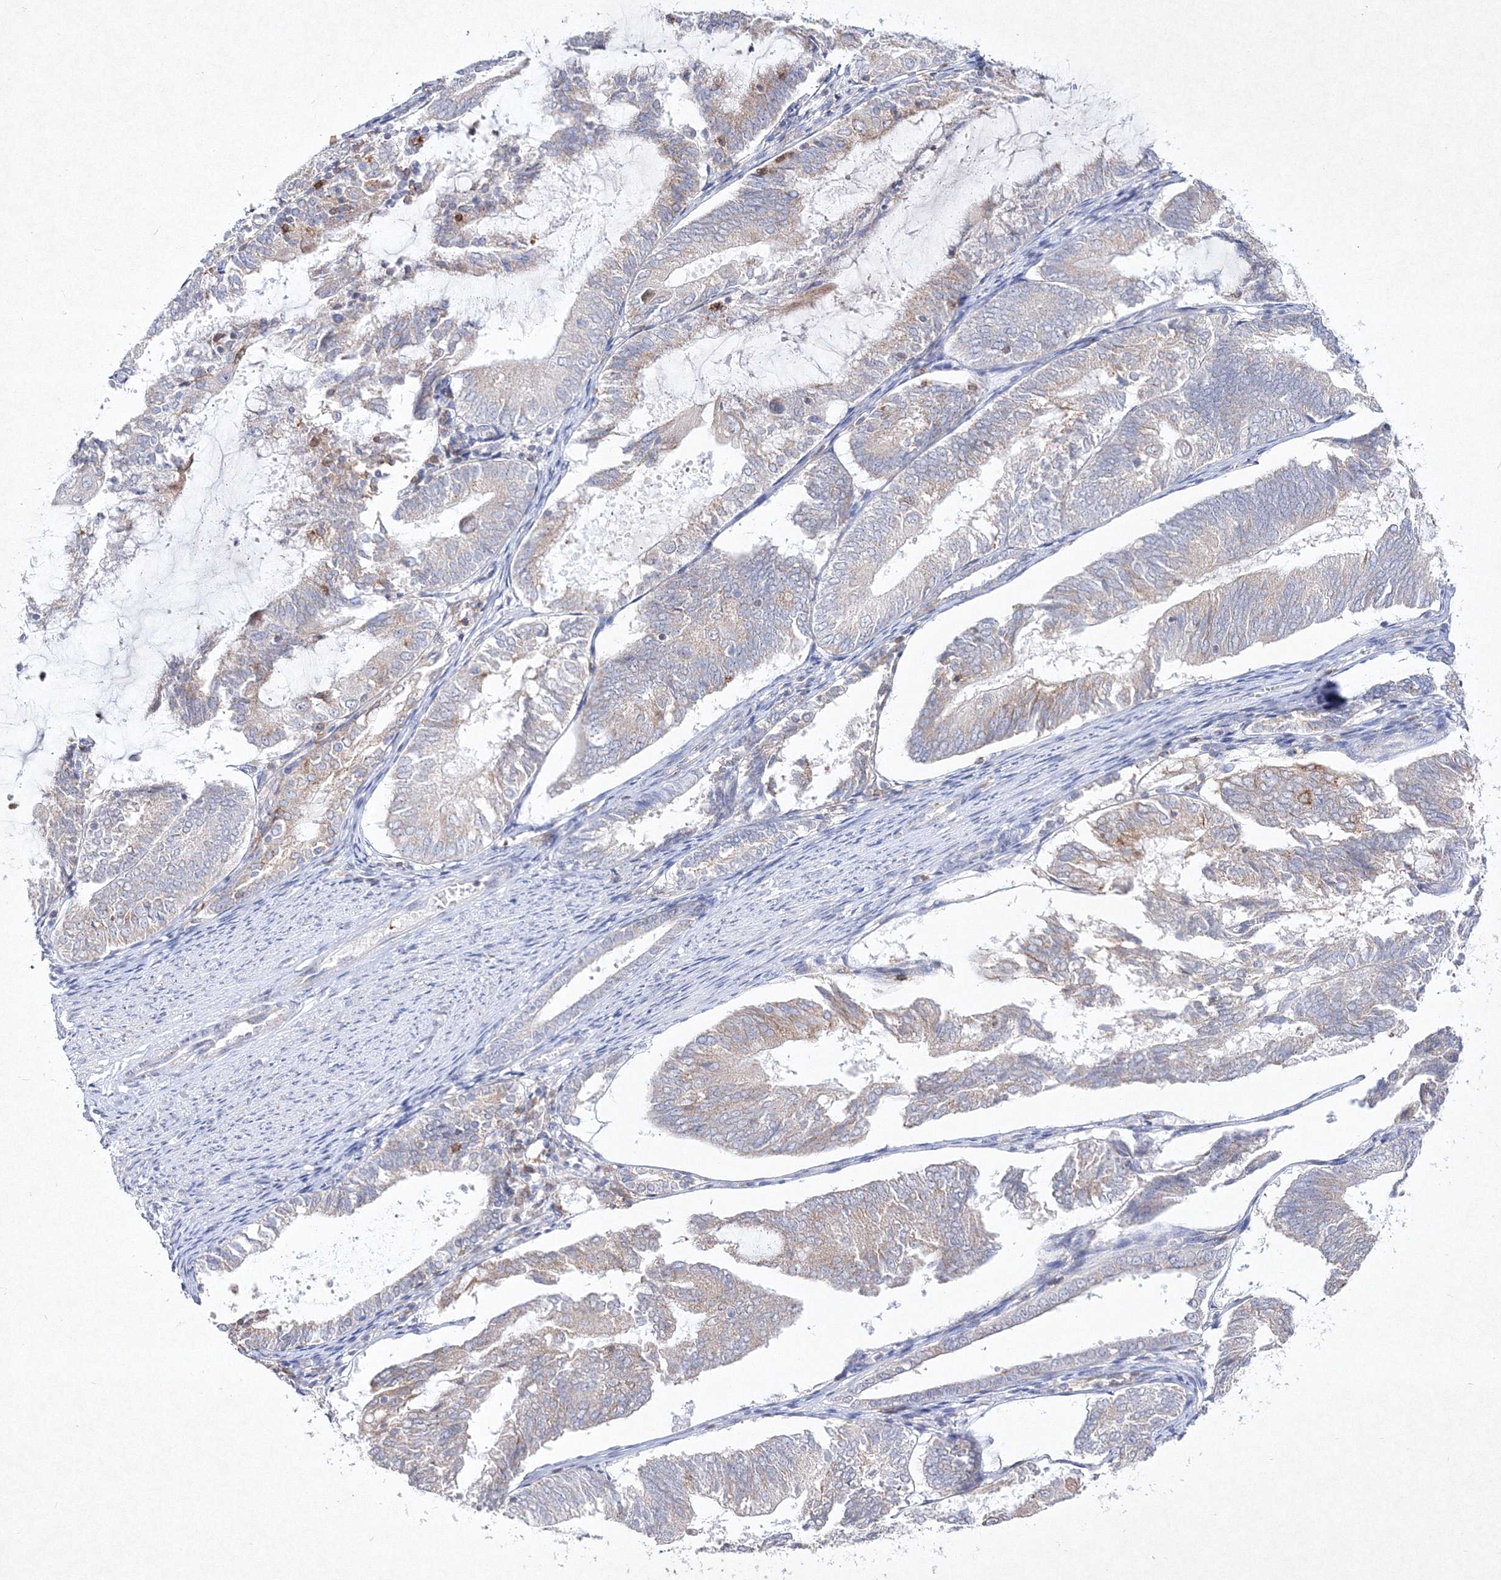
{"staining": {"intensity": "weak", "quantity": "<25%", "location": "cytoplasmic/membranous"}, "tissue": "endometrial cancer", "cell_type": "Tumor cells", "image_type": "cancer", "snomed": [{"axis": "morphology", "description": "Adenocarcinoma, NOS"}, {"axis": "topography", "description": "Endometrium"}], "caption": "IHC histopathology image of adenocarcinoma (endometrial) stained for a protein (brown), which exhibits no expression in tumor cells.", "gene": "HCST", "patient": {"sex": "female", "age": 81}}